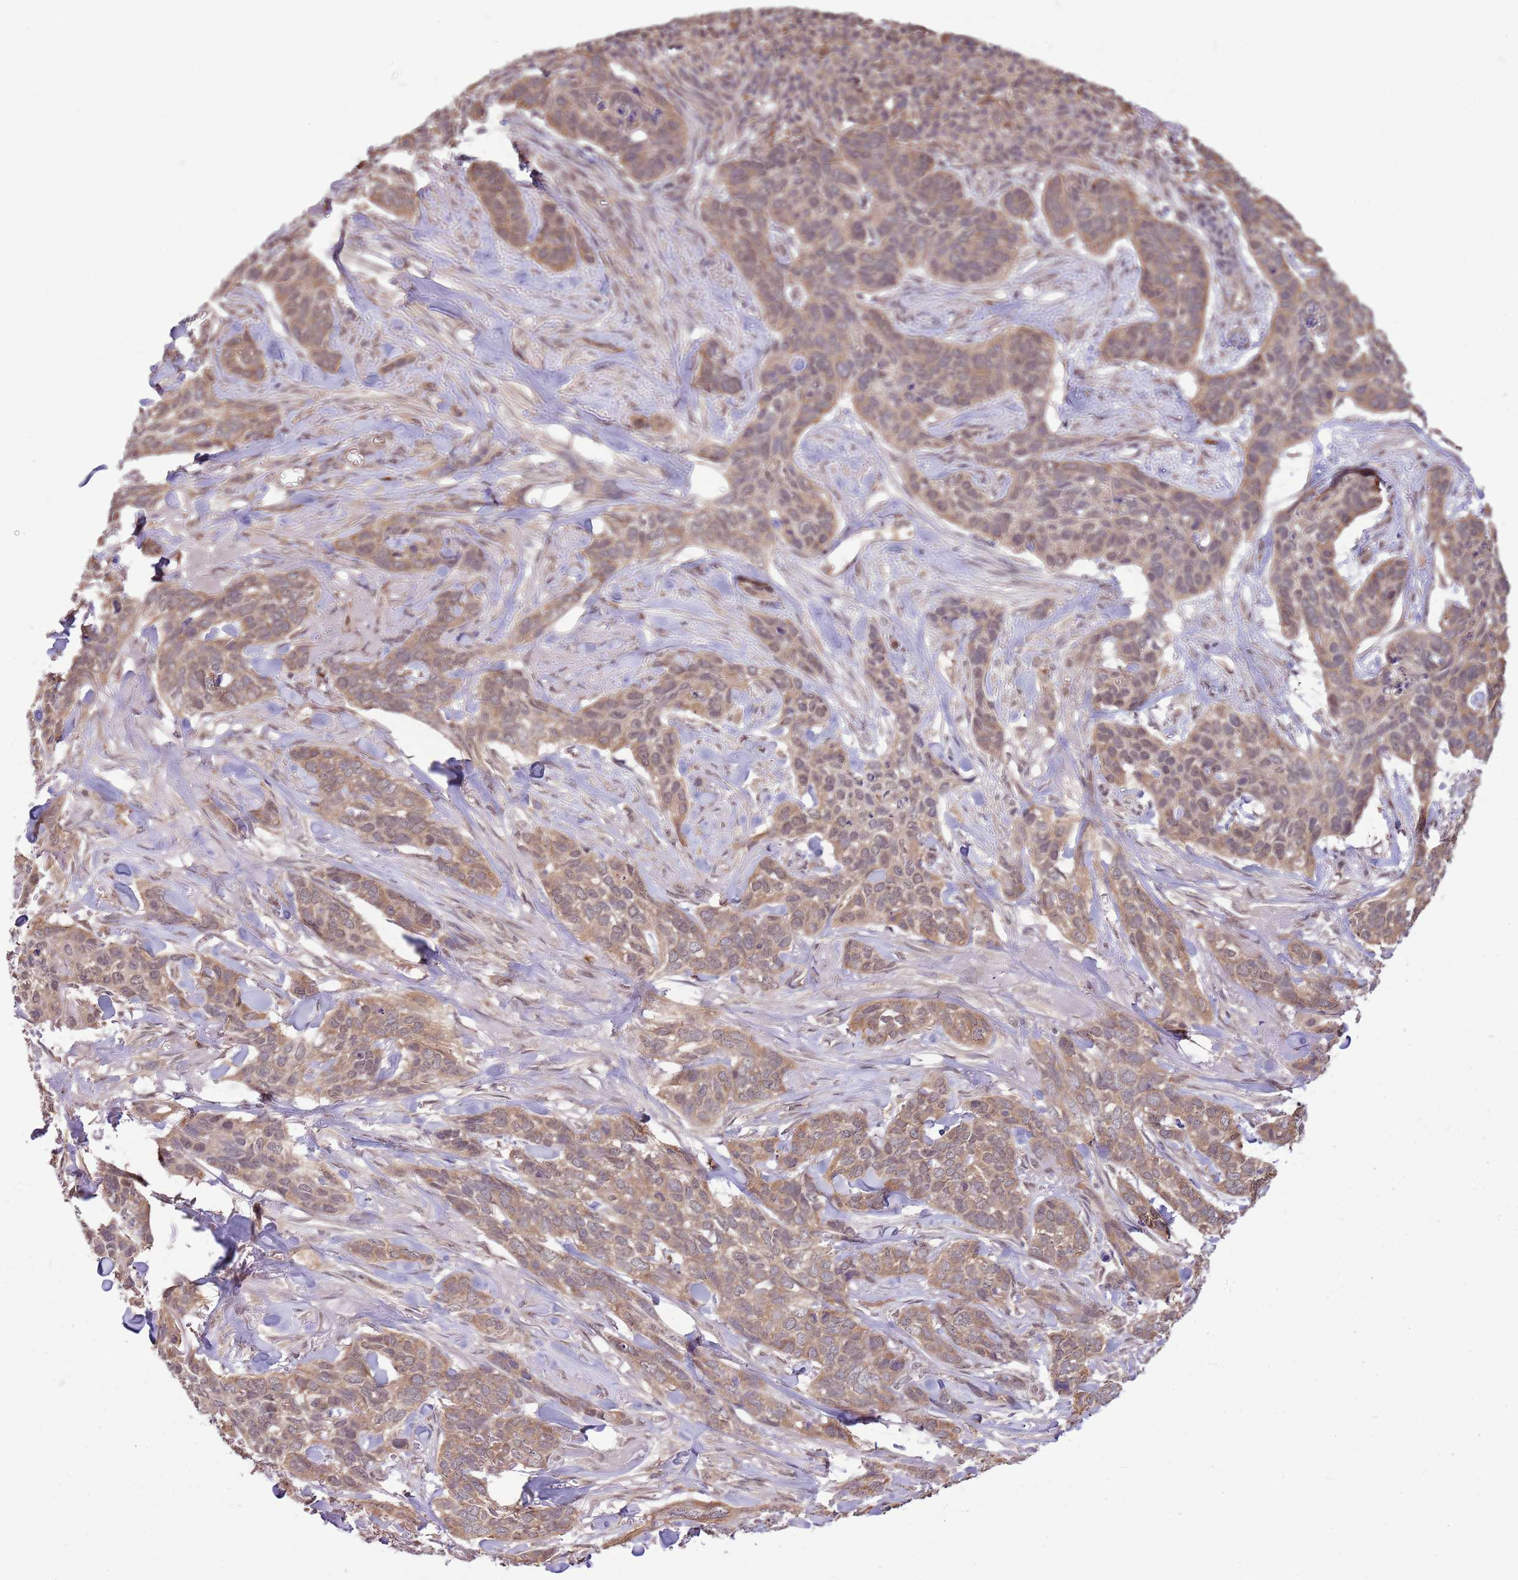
{"staining": {"intensity": "moderate", "quantity": ">75%", "location": "cytoplasmic/membranous,nuclear"}, "tissue": "skin cancer", "cell_type": "Tumor cells", "image_type": "cancer", "snomed": [{"axis": "morphology", "description": "Basal cell carcinoma"}, {"axis": "topography", "description": "Skin"}], "caption": "A high-resolution micrograph shows immunohistochemistry staining of basal cell carcinoma (skin), which reveals moderate cytoplasmic/membranous and nuclear expression in about >75% of tumor cells.", "gene": "AMIGO1", "patient": {"sex": "male", "age": 86}}